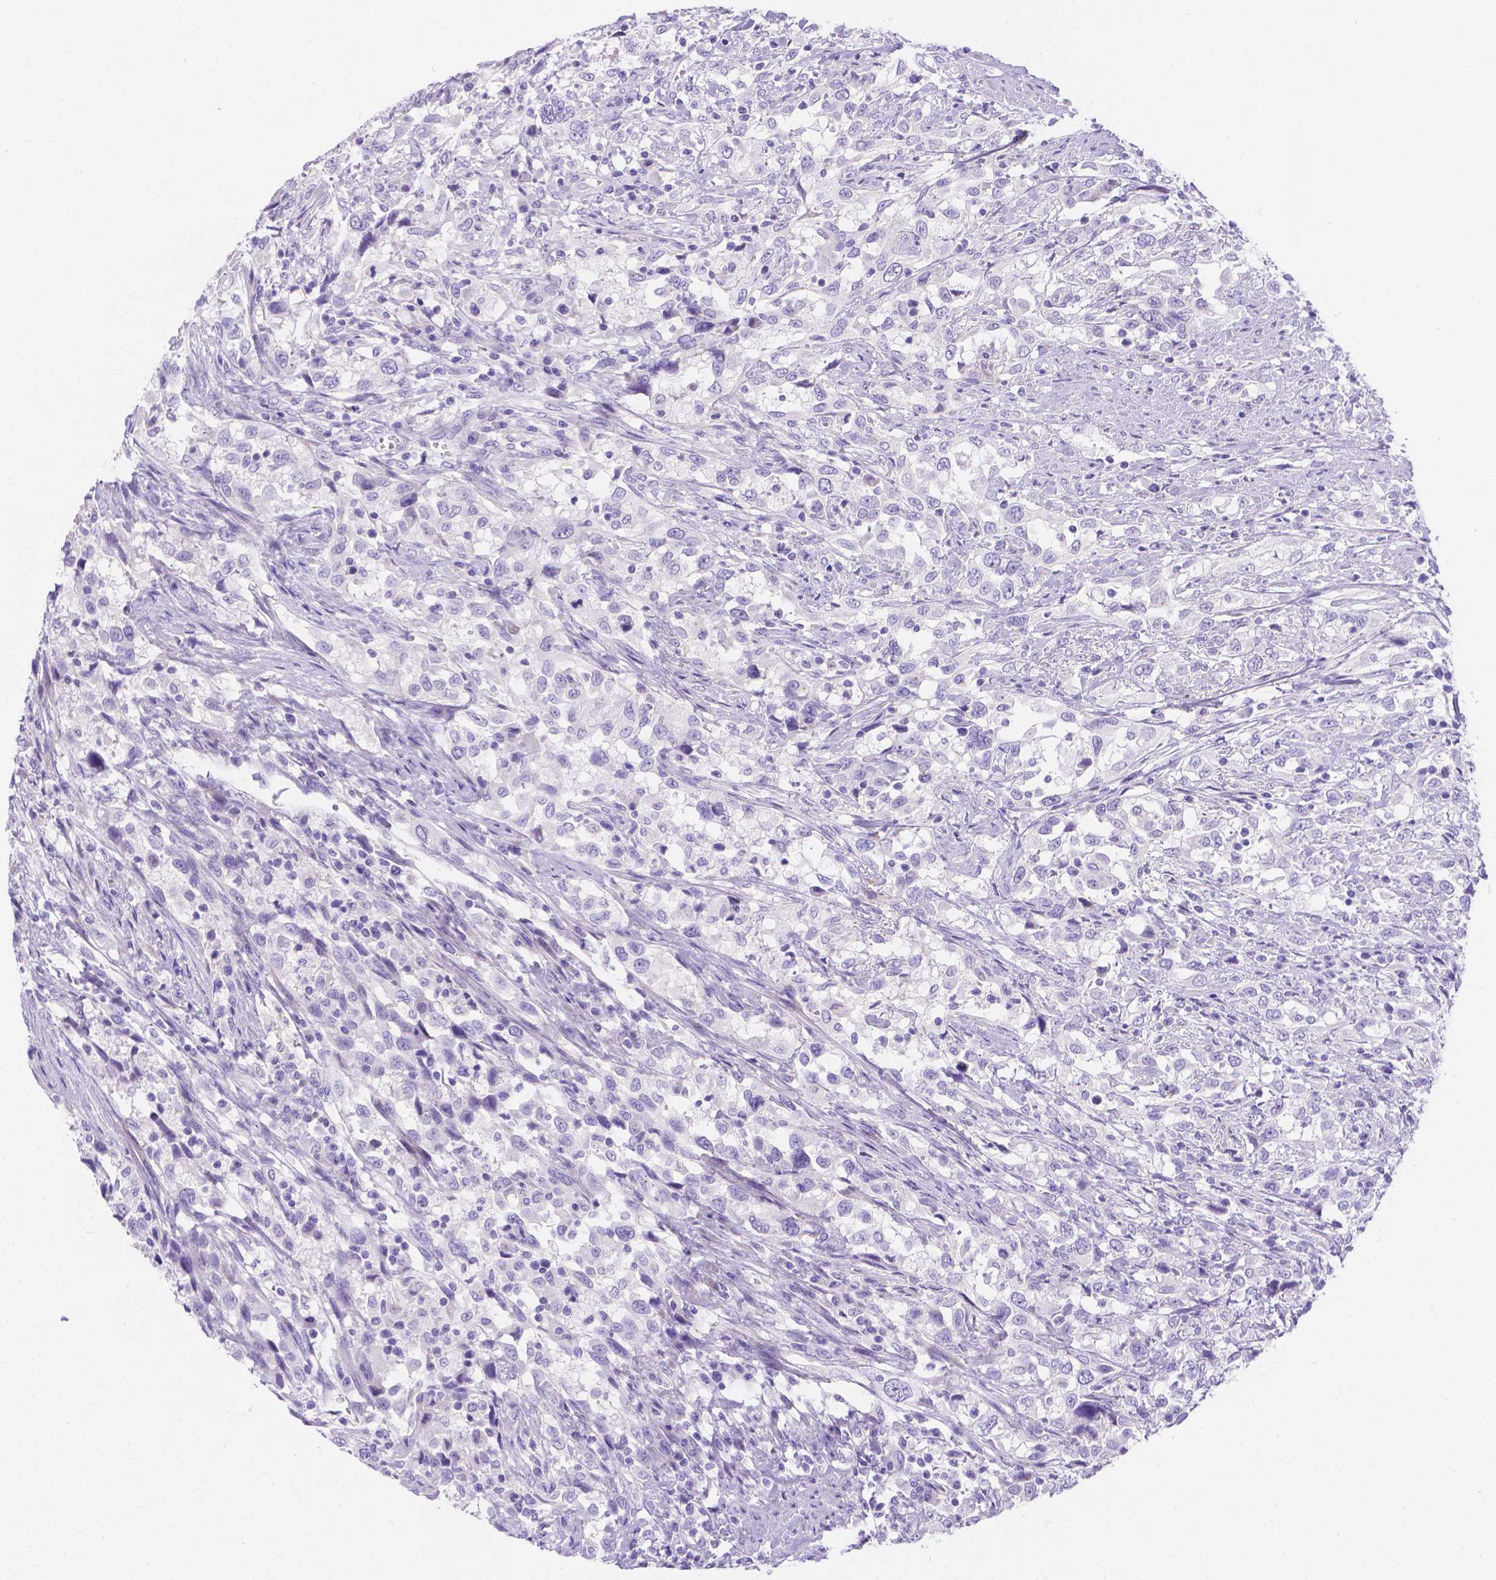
{"staining": {"intensity": "negative", "quantity": "none", "location": "none"}, "tissue": "urothelial cancer", "cell_type": "Tumor cells", "image_type": "cancer", "snomed": [{"axis": "morphology", "description": "Urothelial carcinoma, NOS"}, {"axis": "morphology", "description": "Urothelial carcinoma, High grade"}, {"axis": "topography", "description": "Urinary bladder"}], "caption": "Immunohistochemistry (IHC) image of neoplastic tissue: urothelial cancer stained with DAB displays no significant protein expression in tumor cells.", "gene": "MLN", "patient": {"sex": "female", "age": 64}}